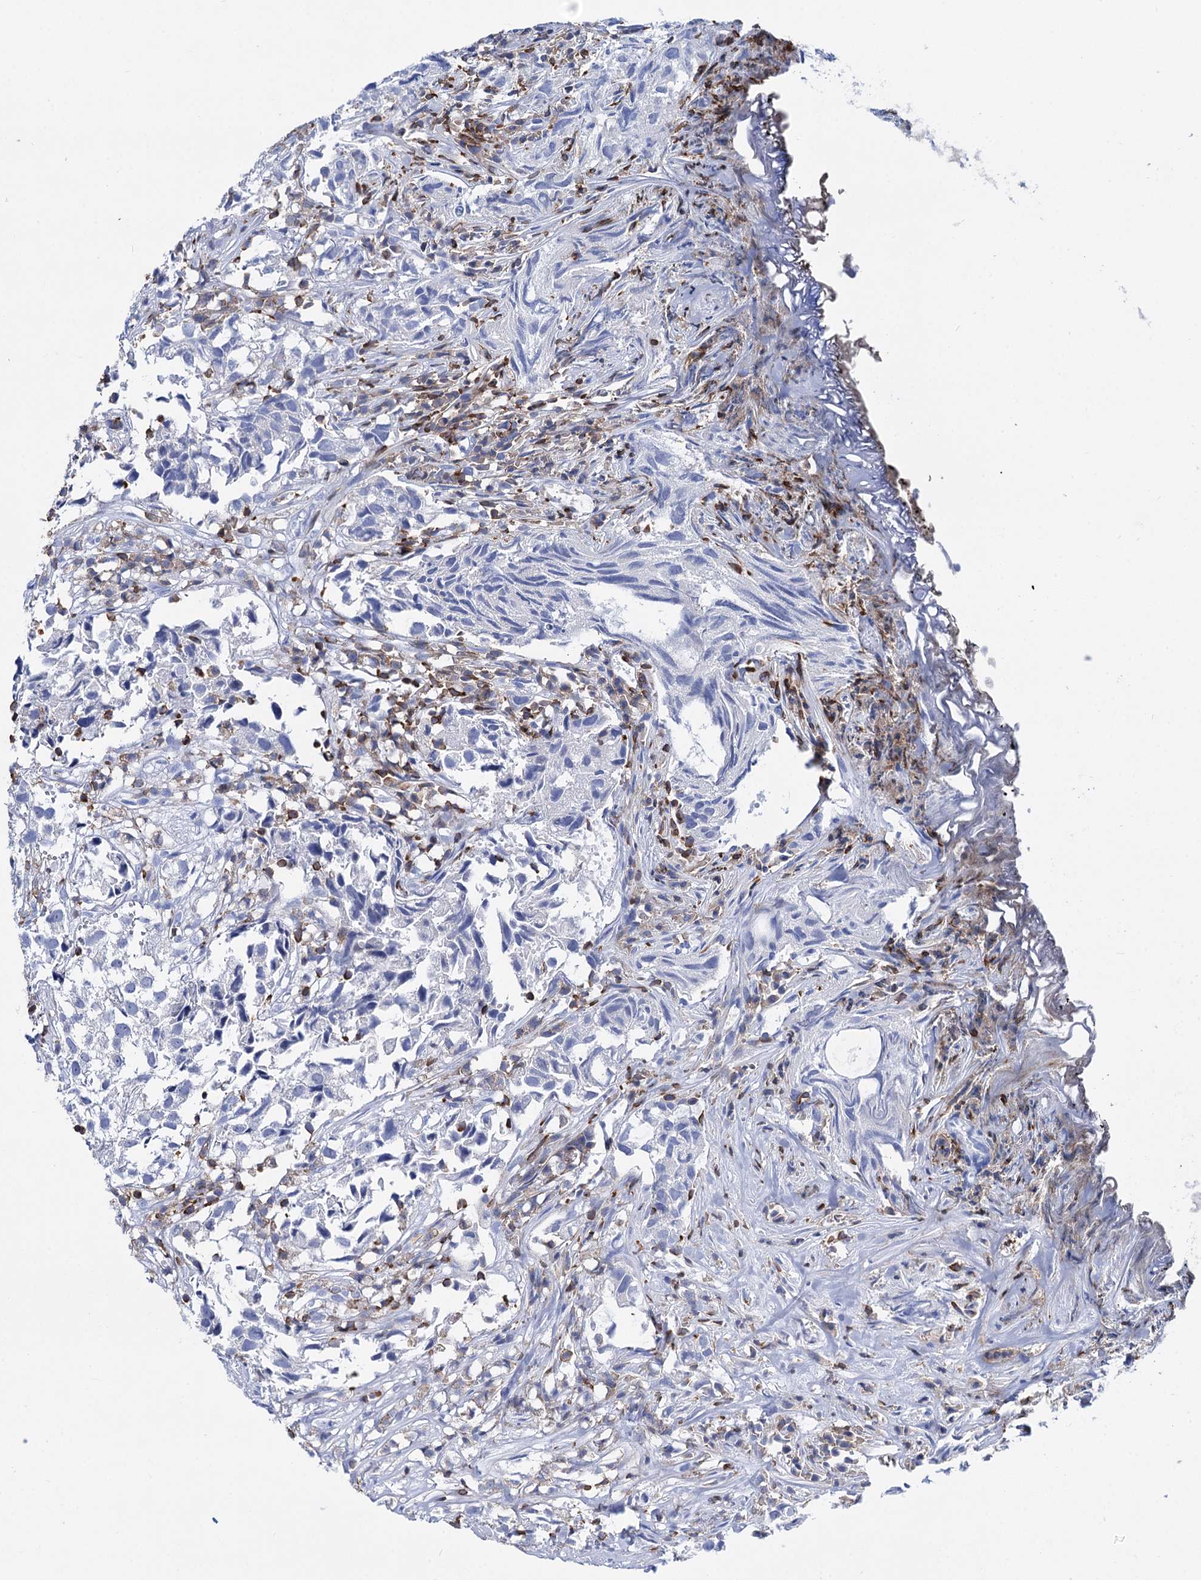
{"staining": {"intensity": "negative", "quantity": "none", "location": "none"}, "tissue": "urothelial cancer", "cell_type": "Tumor cells", "image_type": "cancer", "snomed": [{"axis": "morphology", "description": "Urothelial carcinoma, High grade"}, {"axis": "topography", "description": "Urinary bladder"}], "caption": "IHC of urothelial cancer shows no staining in tumor cells.", "gene": "DEF6", "patient": {"sex": "female", "age": 75}}